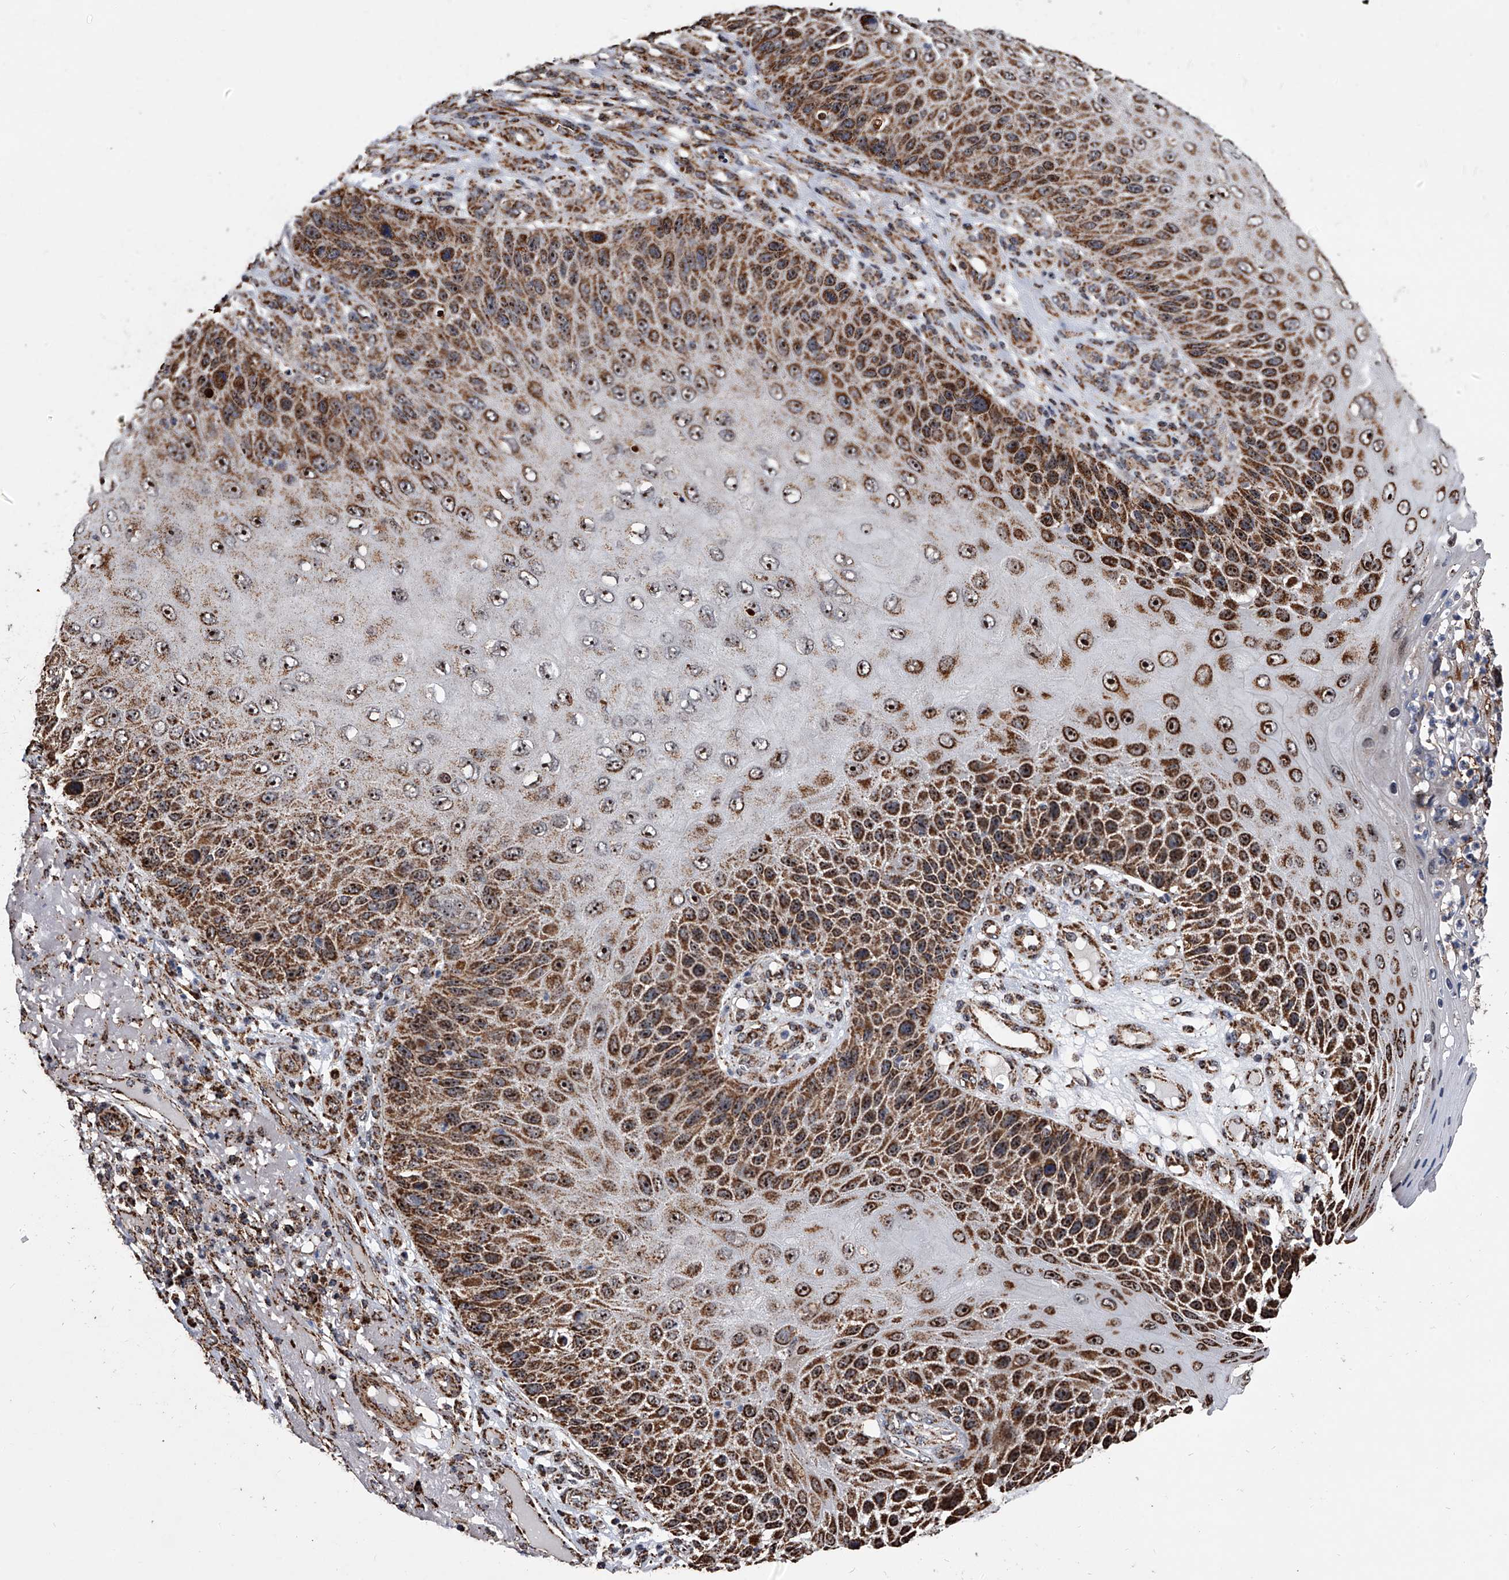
{"staining": {"intensity": "strong", "quantity": "25%-75%", "location": "cytoplasmic/membranous,nuclear"}, "tissue": "skin cancer", "cell_type": "Tumor cells", "image_type": "cancer", "snomed": [{"axis": "morphology", "description": "Squamous cell carcinoma, NOS"}, {"axis": "topography", "description": "Skin"}], "caption": "This image demonstrates skin cancer stained with immunohistochemistry (IHC) to label a protein in brown. The cytoplasmic/membranous and nuclear of tumor cells show strong positivity for the protein. Nuclei are counter-stained blue.", "gene": "SMPDL3A", "patient": {"sex": "female", "age": 88}}